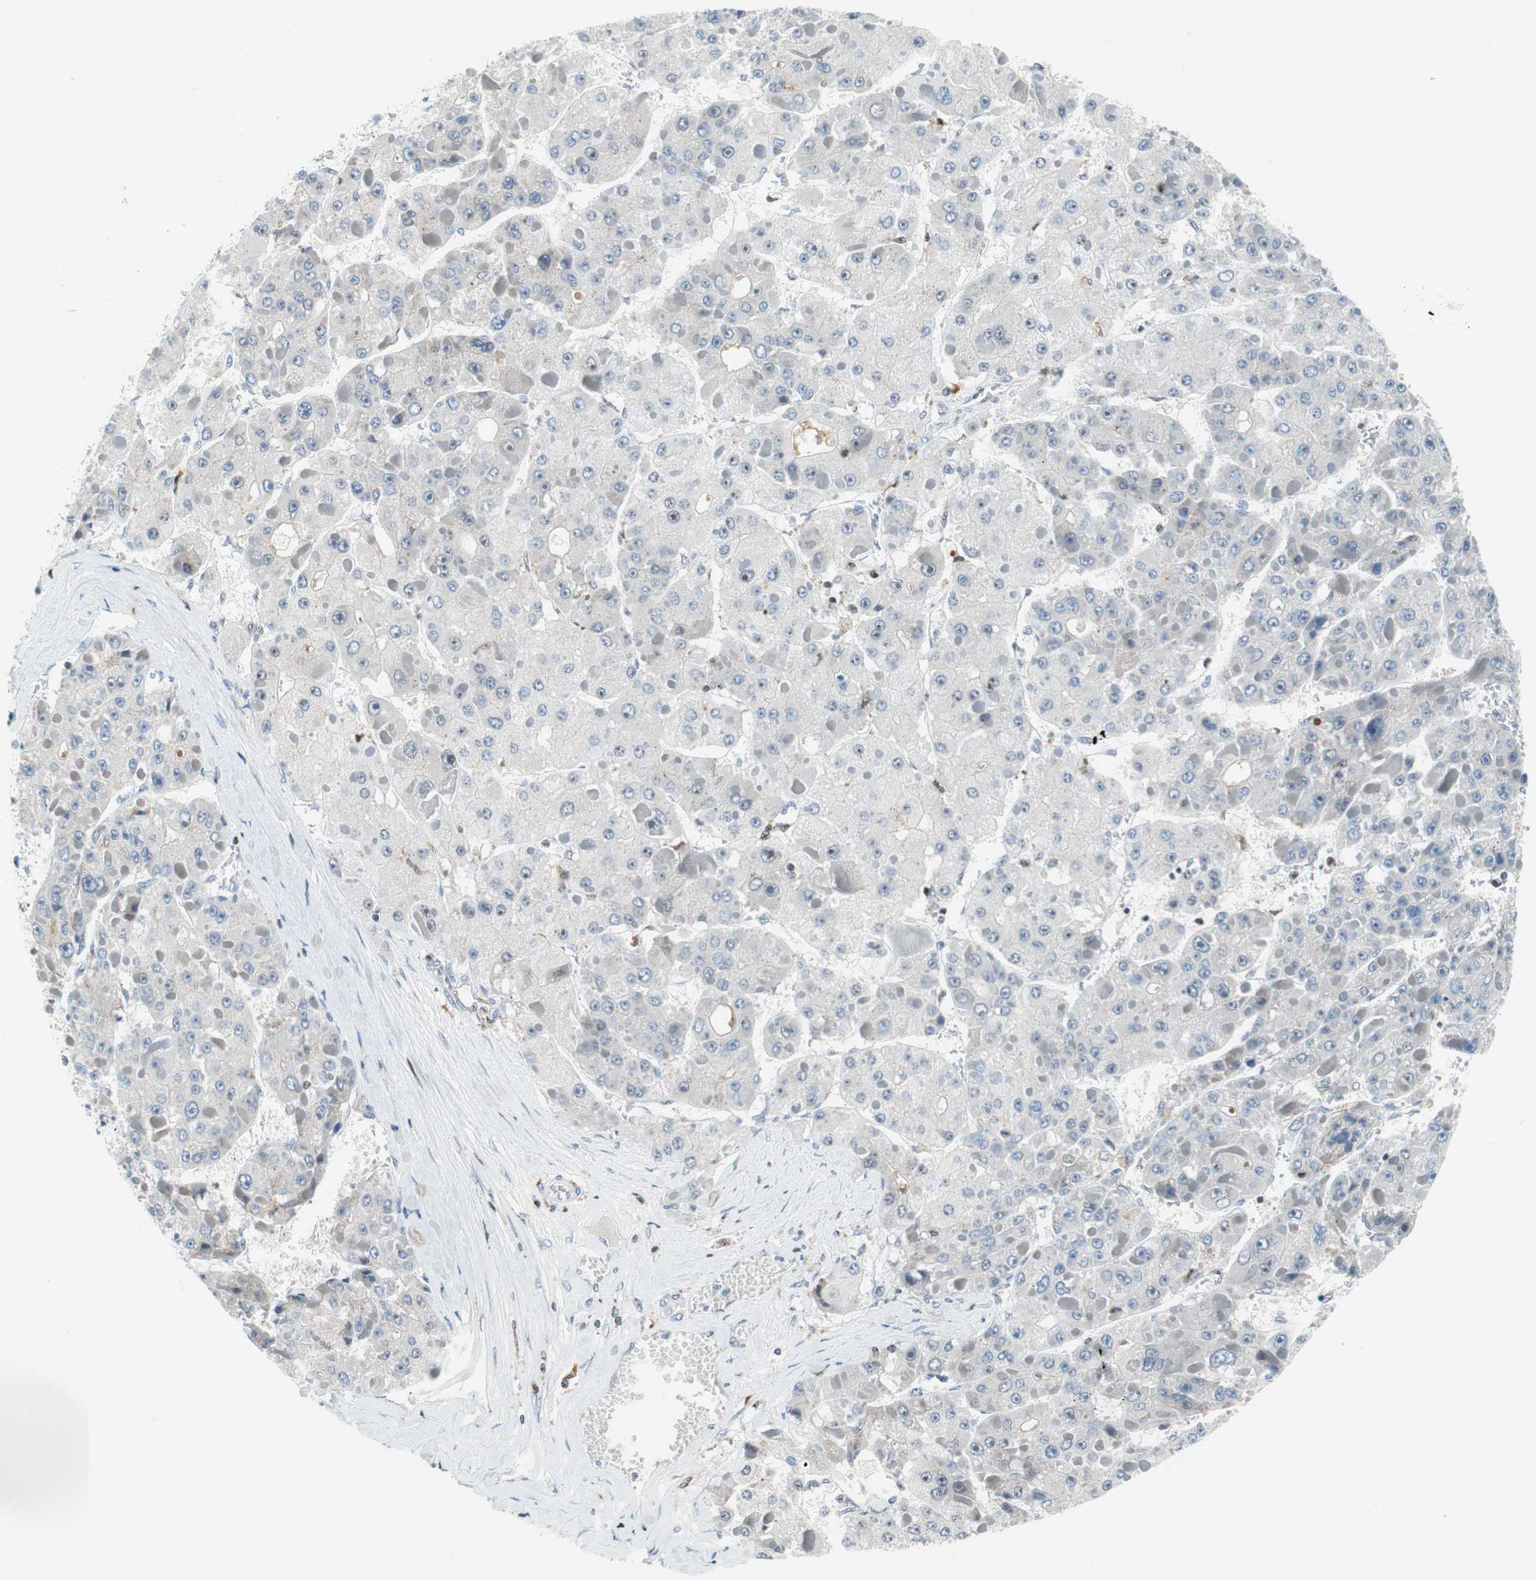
{"staining": {"intensity": "negative", "quantity": "none", "location": "none"}, "tissue": "liver cancer", "cell_type": "Tumor cells", "image_type": "cancer", "snomed": [{"axis": "morphology", "description": "Carcinoma, Hepatocellular, NOS"}, {"axis": "topography", "description": "Liver"}], "caption": "There is no significant staining in tumor cells of hepatocellular carcinoma (liver).", "gene": "RGS10", "patient": {"sex": "female", "age": 73}}